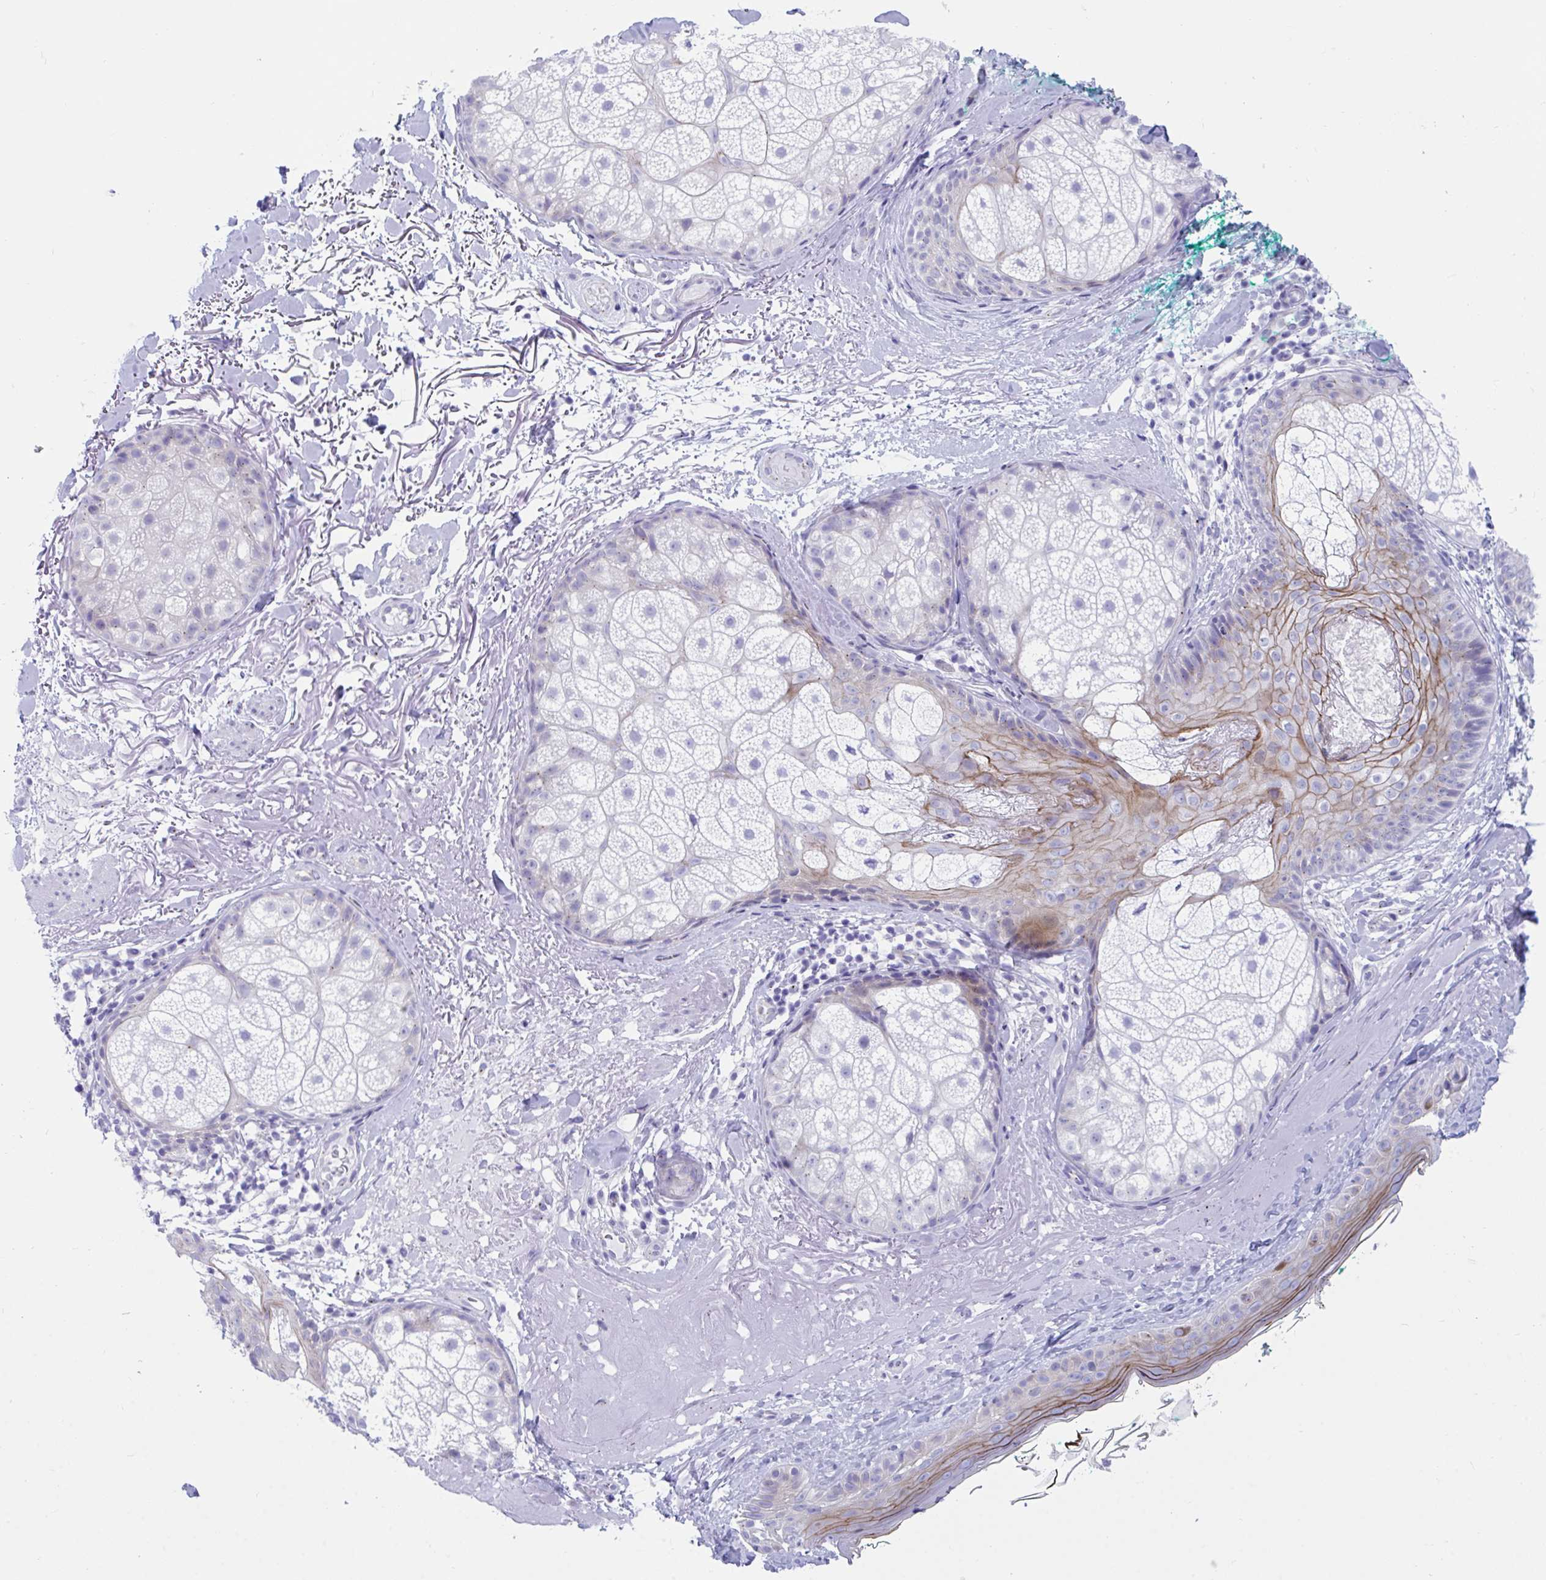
{"staining": {"intensity": "negative", "quantity": "none", "location": "none"}, "tissue": "skin", "cell_type": "Fibroblasts", "image_type": "normal", "snomed": [{"axis": "morphology", "description": "Normal tissue, NOS"}, {"axis": "topography", "description": "Skin"}], "caption": "This is a histopathology image of immunohistochemistry (IHC) staining of benign skin, which shows no expression in fibroblasts. The staining is performed using DAB (3,3'-diaminobenzidine) brown chromogen with nuclei counter-stained in using hematoxylin.", "gene": "TTC30A", "patient": {"sex": "male", "age": 73}}